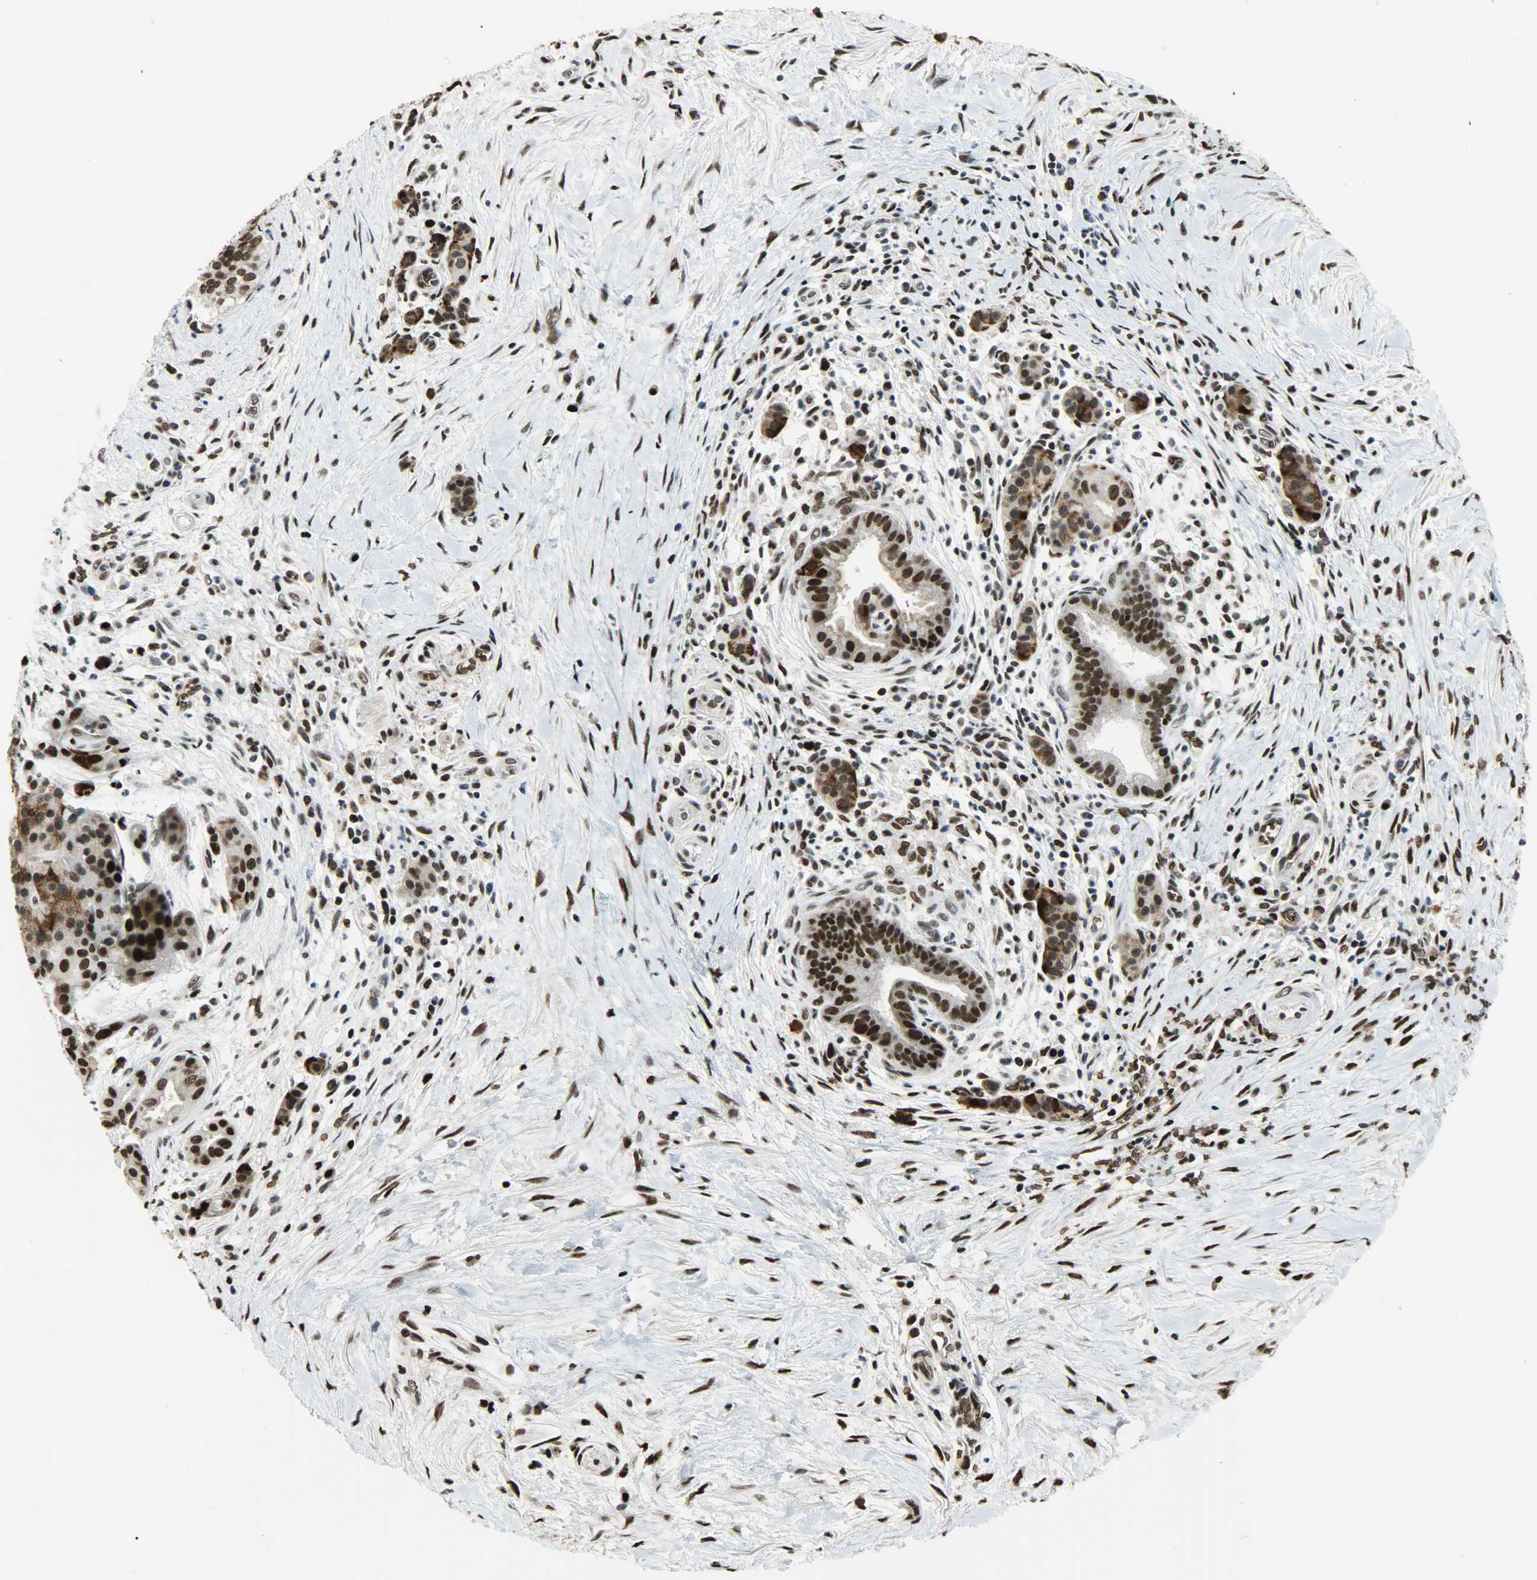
{"staining": {"intensity": "strong", "quantity": ">75%", "location": "cytoplasmic/membranous,nuclear"}, "tissue": "pancreatic cancer", "cell_type": "Tumor cells", "image_type": "cancer", "snomed": [{"axis": "morphology", "description": "Adenocarcinoma, NOS"}, {"axis": "topography", "description": "Pancreas"}], "caption": "Approximately >75% of tumor cells in pancreatic cancer reveal strong cytoplasmic/membranous and nuclear protein staining as visualized by brown immunohistochemical staining.", "gene": "SNAI1", "patient": {"sex": "male", "age": 59}}